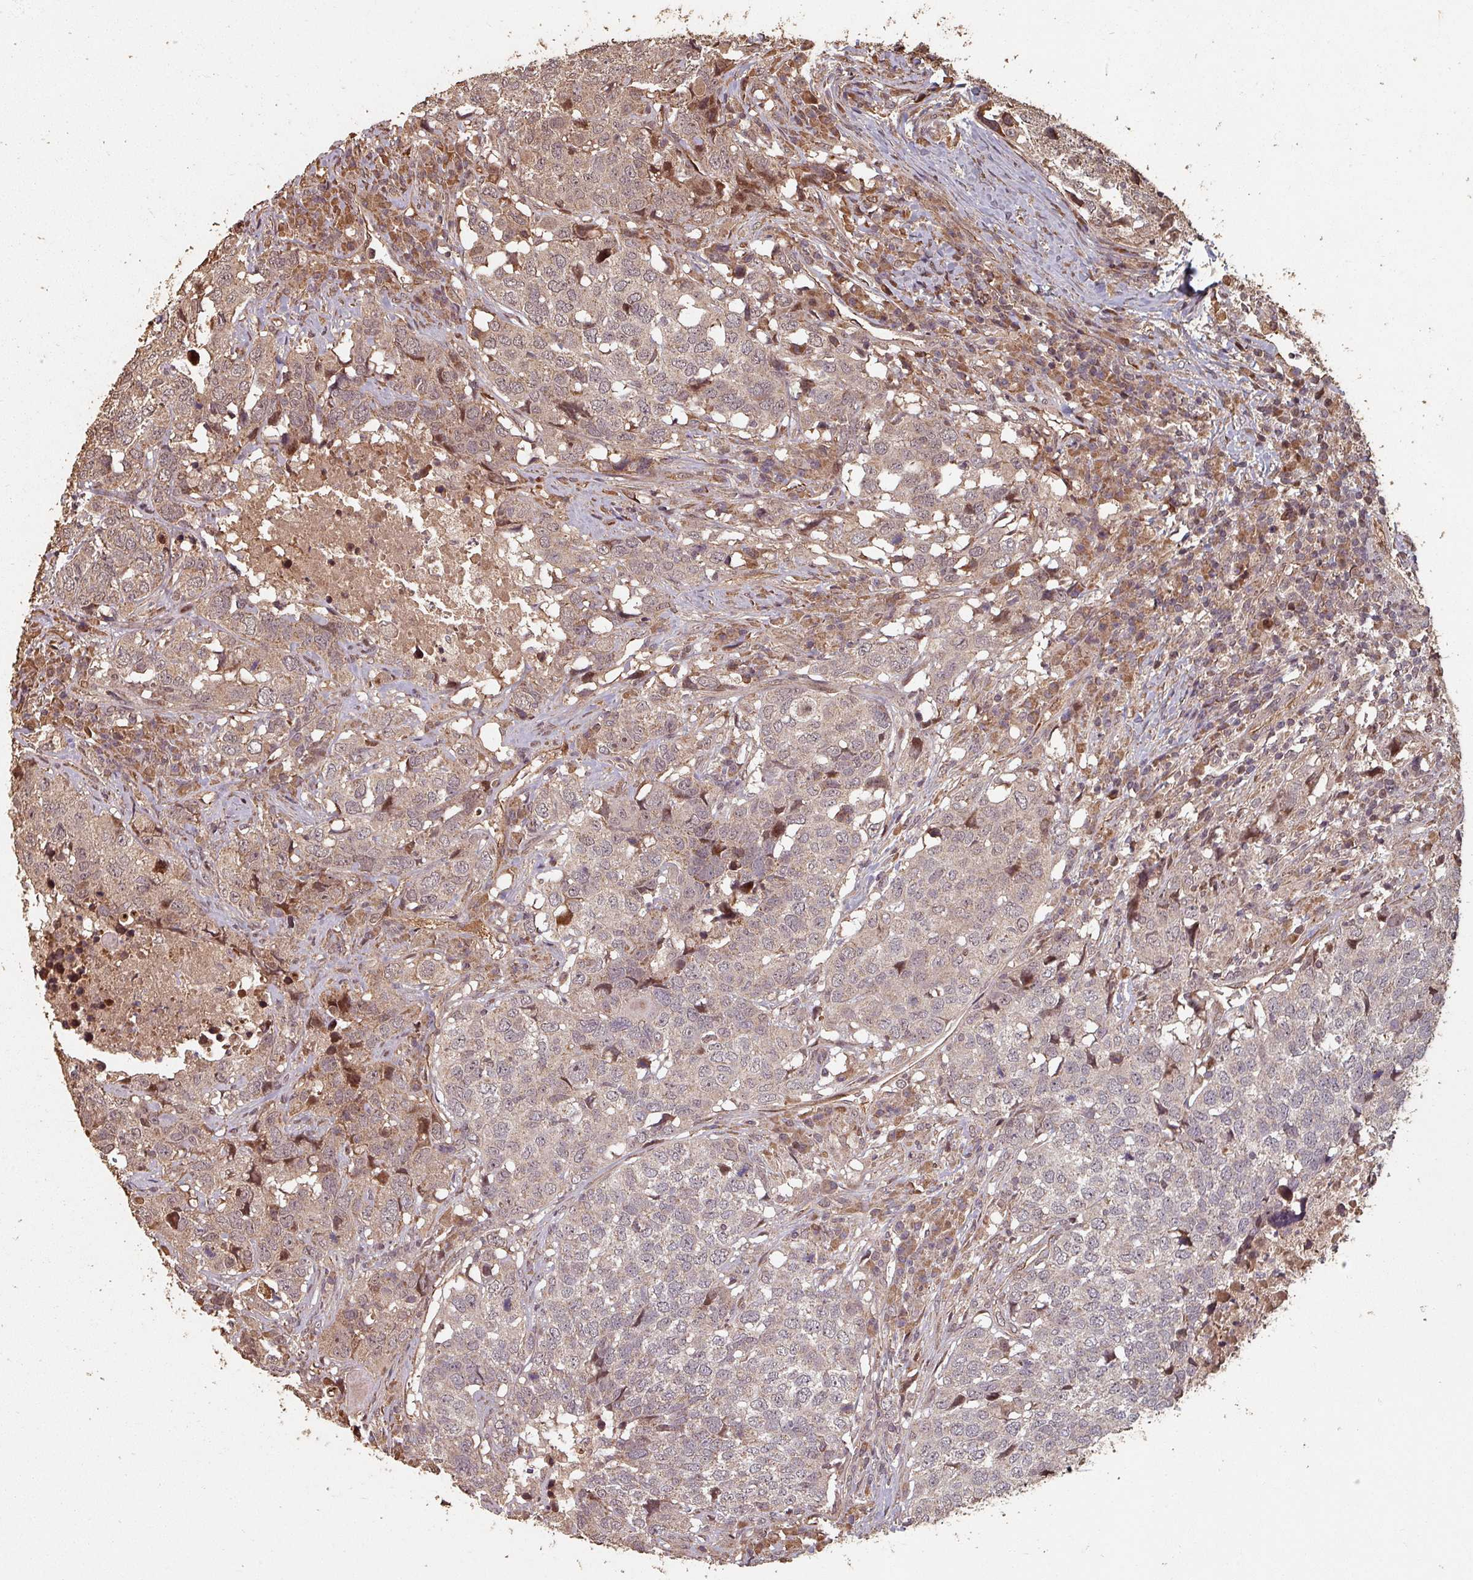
{"staining": {"intensity": "weak", "quantity": "25%-75%", "location": "cytoplasmic/membranous,nuclear"}, "tissue": "head and neck cancer", "cell_type": "Tumor cells", "image_type": "cancer", "snomed": [{"axis": "morphology", "description": "Normal tissue, NOS"}, {"axis": "morphology", "description": "Squamous cell carcinoma, NOS"}, {"axis": "topography", "description": "Skeletal muscle"}, {"axis": "topography", "description": "Vascular tissue"}, {"axis": "topography", "description": "Peripheral nerve tissue"}, {"axis": "topography", "description": "Head-Neck"}], "caption": "Immunohistochemistry micrograph of head and neck cancer (squamous cell carcinoma) stained for a protein (brown), which demonstrates low levels of weak cytoplasmic/membranous and nuclear staining in approximately 25%-75% of tumor cells.", "gene": "EID1", "patient": {"sex": "male", "age": 66}}